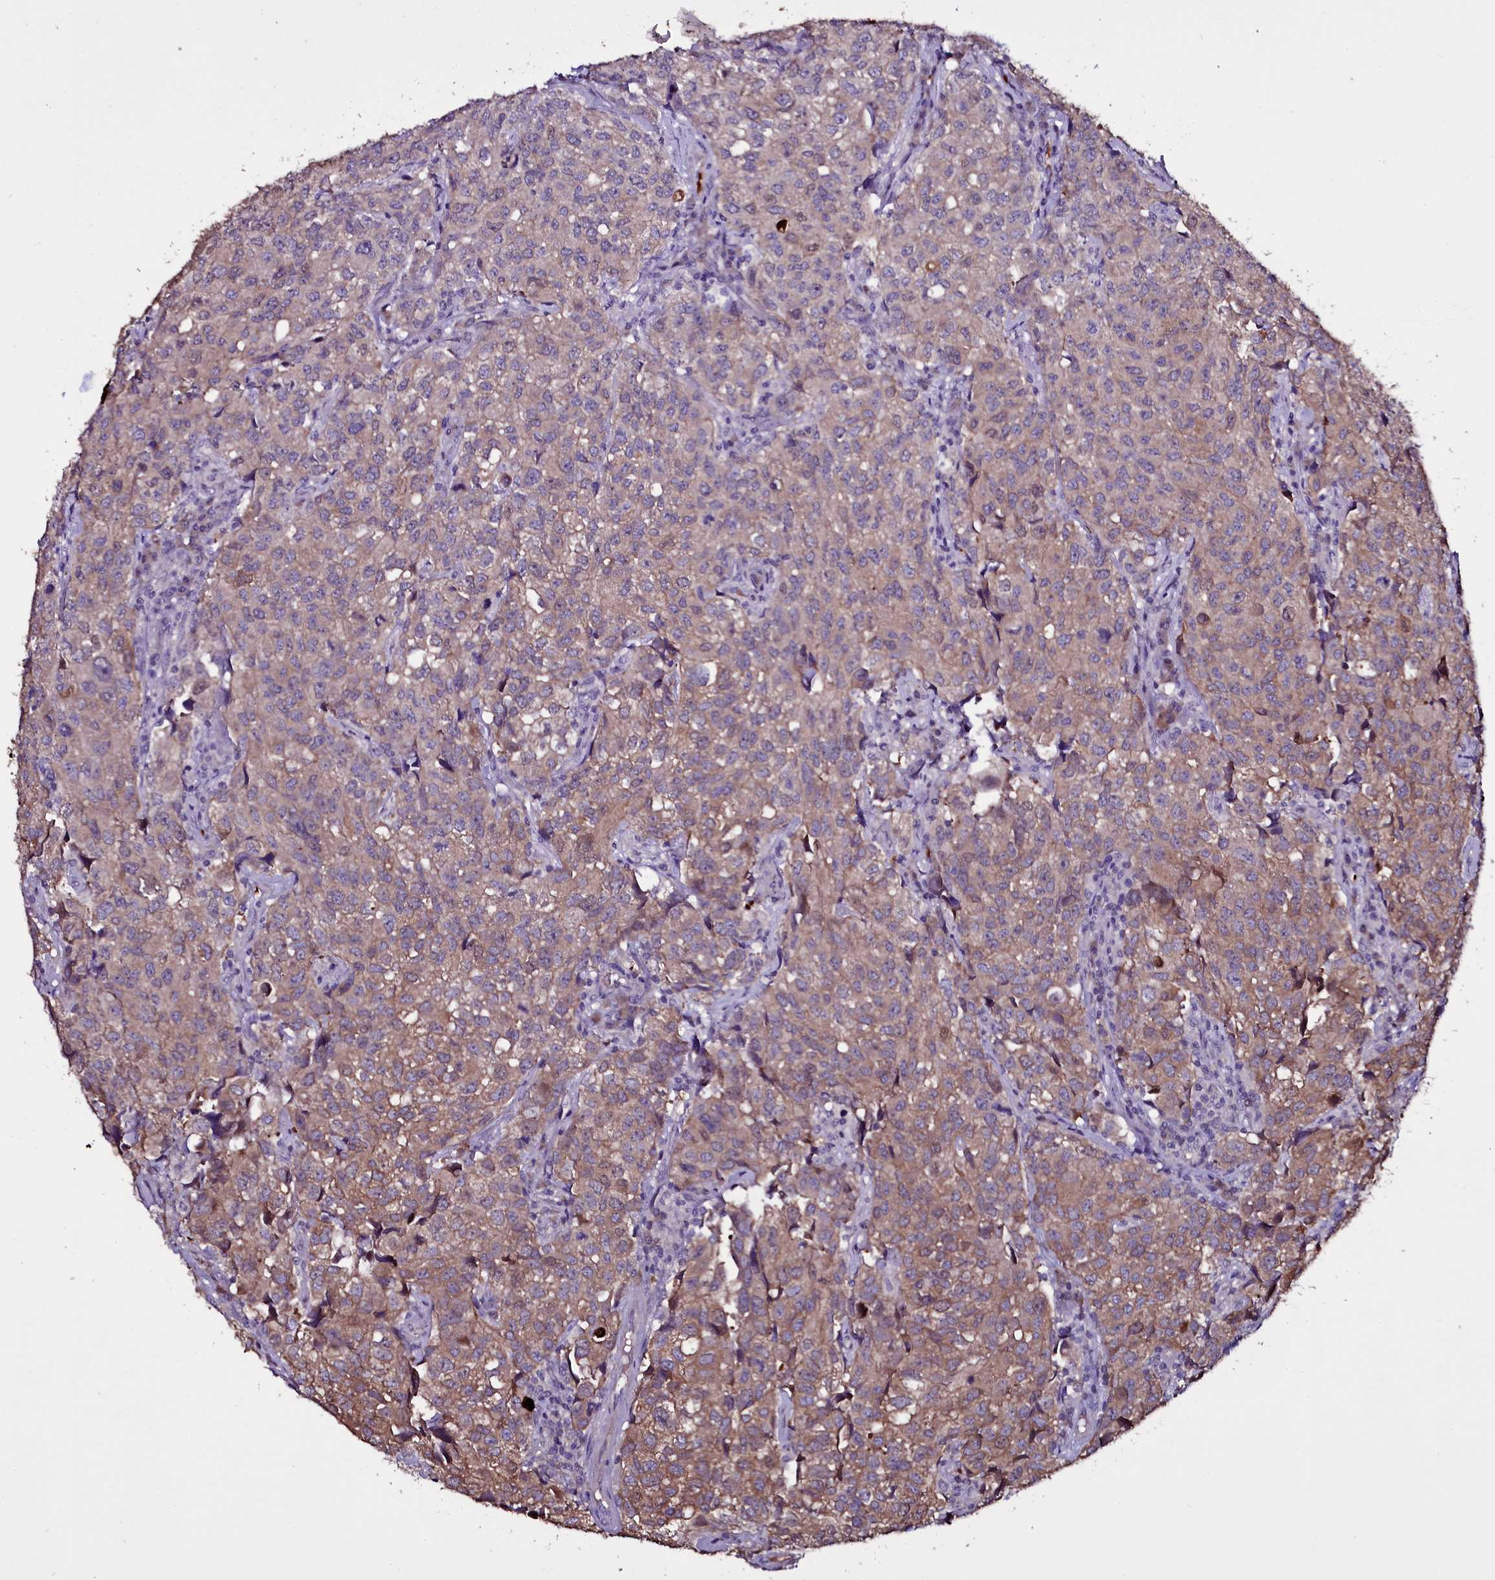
{"staining": {"intensity": "moderate", "quantity": ">75%", "location": "cytoplasmic/membranous,nuclear"}, "tissue": "urothelial cancer", "cell_type": "Tumor cells", "image_type": "cancer", "snomed": [{"axis": "morphology", "description": "Urothelial carcinoma, High grade"}, {"axis": "topography", "description": "Urinary bladder"}], "caption": "The micrograph exhibits immunohistochemical staining of high-grade urothelial carcinoma. There is moderate cytoplasmic/membranous and nuclear expression is present in approximately >75% of tumor cells.", "gene": "MEX3C", "patient": {"sex": "female", "age": 75}}